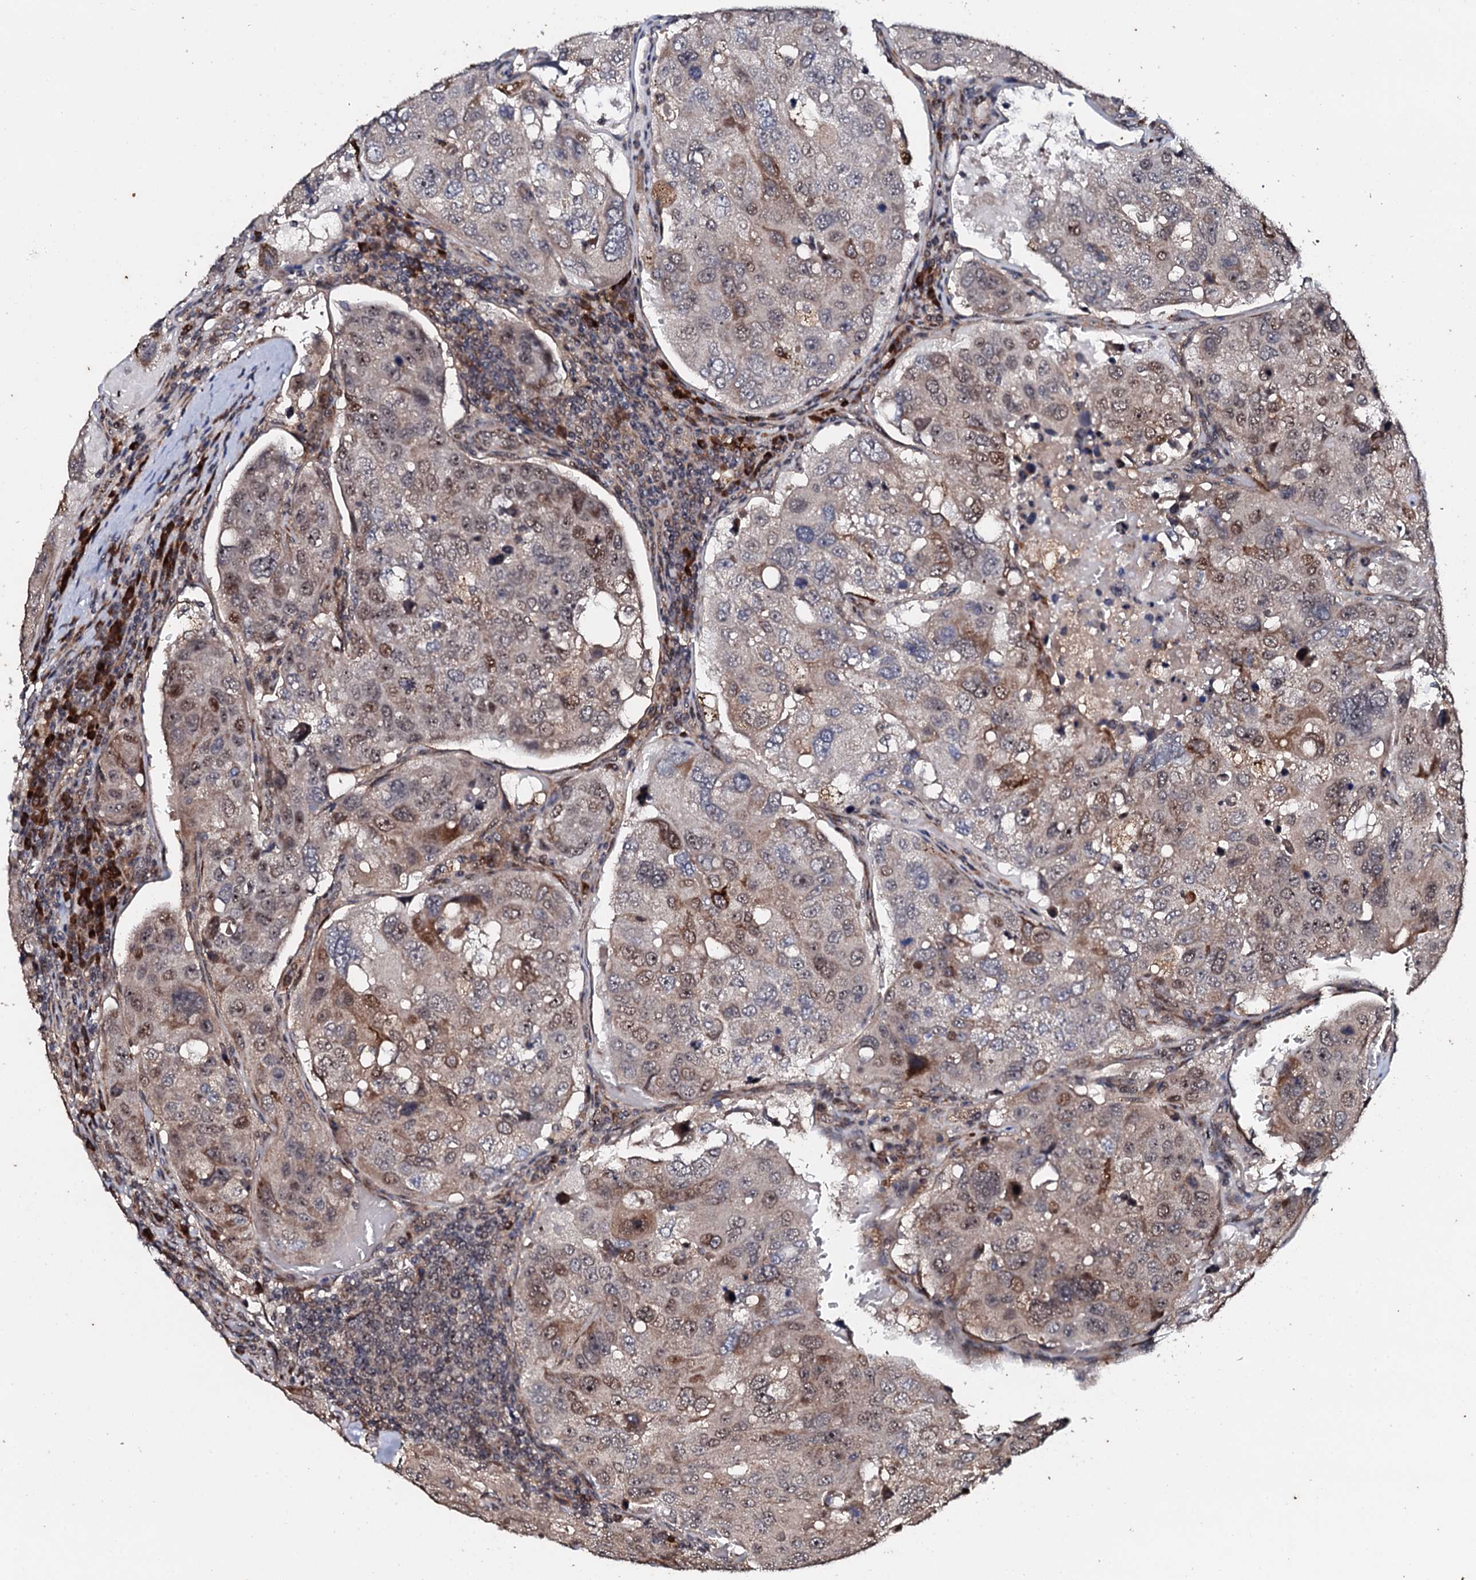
{"staining": {"intensity": "weak", "quantity": "<25%", "location": "nuclear"}, "tissue": "urothelial cancer", "cell_type": "Tumor cells", "image_type": "cancer", "snomed": [{"axis": "morphology", "description": "Urothelial carcinoma, High grade"}, {"axis": "topography", "description": "Lymph node"}, {"axis": "topography", "description": "Urinary bladder"}], "caption": "An immunohistochemistry histopathology image of urothelial carcinoma (high-grade) is shown. There is no staining in tumor cells of urothelial carcinoma (high-grade). Brightfield microscopy of immunohistochemistry (IHC) stained with DAB (brown) and hematoxylin (blue), captured at high magnification.", "gene": "FAM111A", "patient": {"sex": "male", "age": 51}}